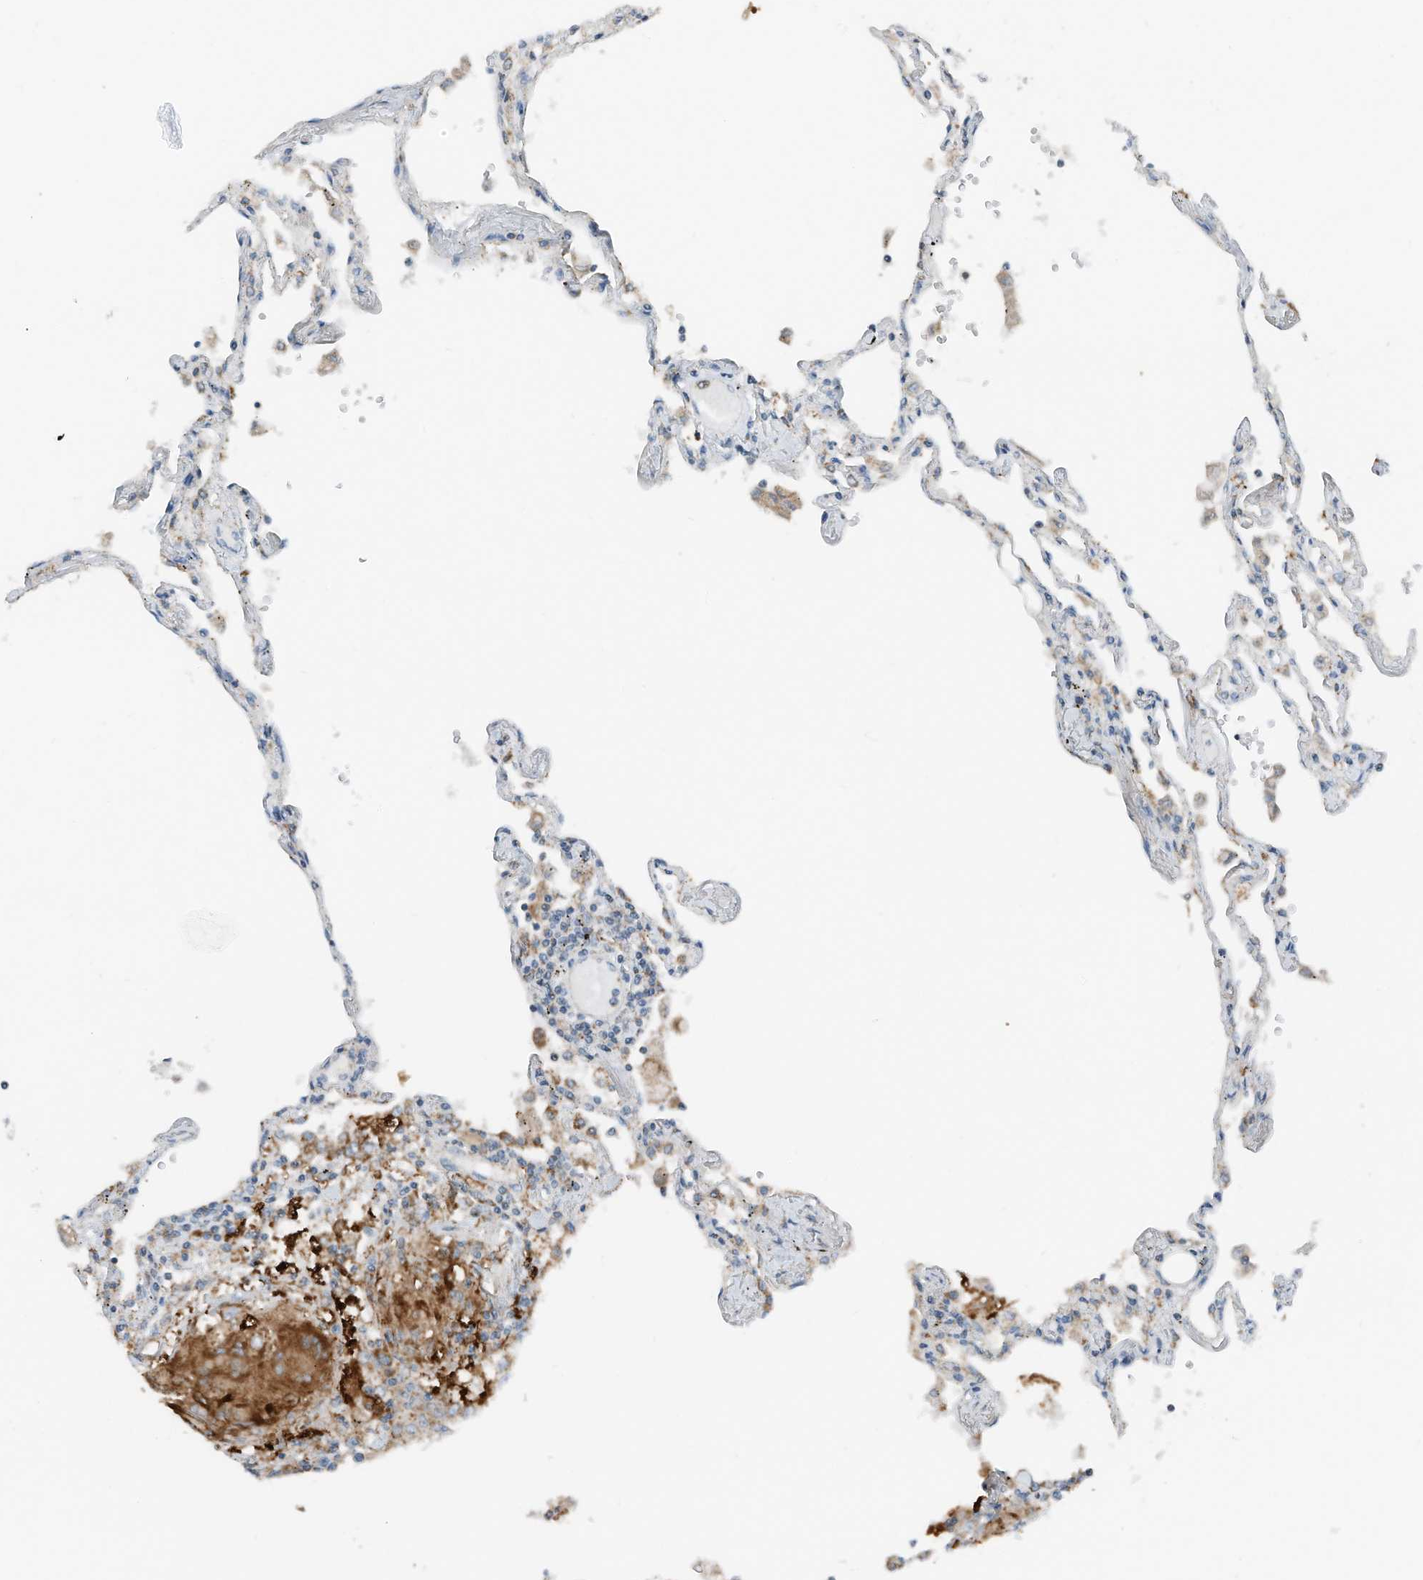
{"staining": {"intensity": "moderate", "quantity": "<25%", "location": "cytoplasmic/membranous"}, "tissue": "lung", "cell_type": "Alveolar cells", "image_type": "normal", "snomed": [{"axis": "morphology", "description": "Normal tissue, NOS"}, {"axis": "topography", "description": "Lung"}], "caption": "A brown stain labels moderate cytoplasmic/membranous positivity of a protein in alveolar cells of normal human lung.", "gene": "RMND1", "patient": {"sex": "female", "age": 67}}